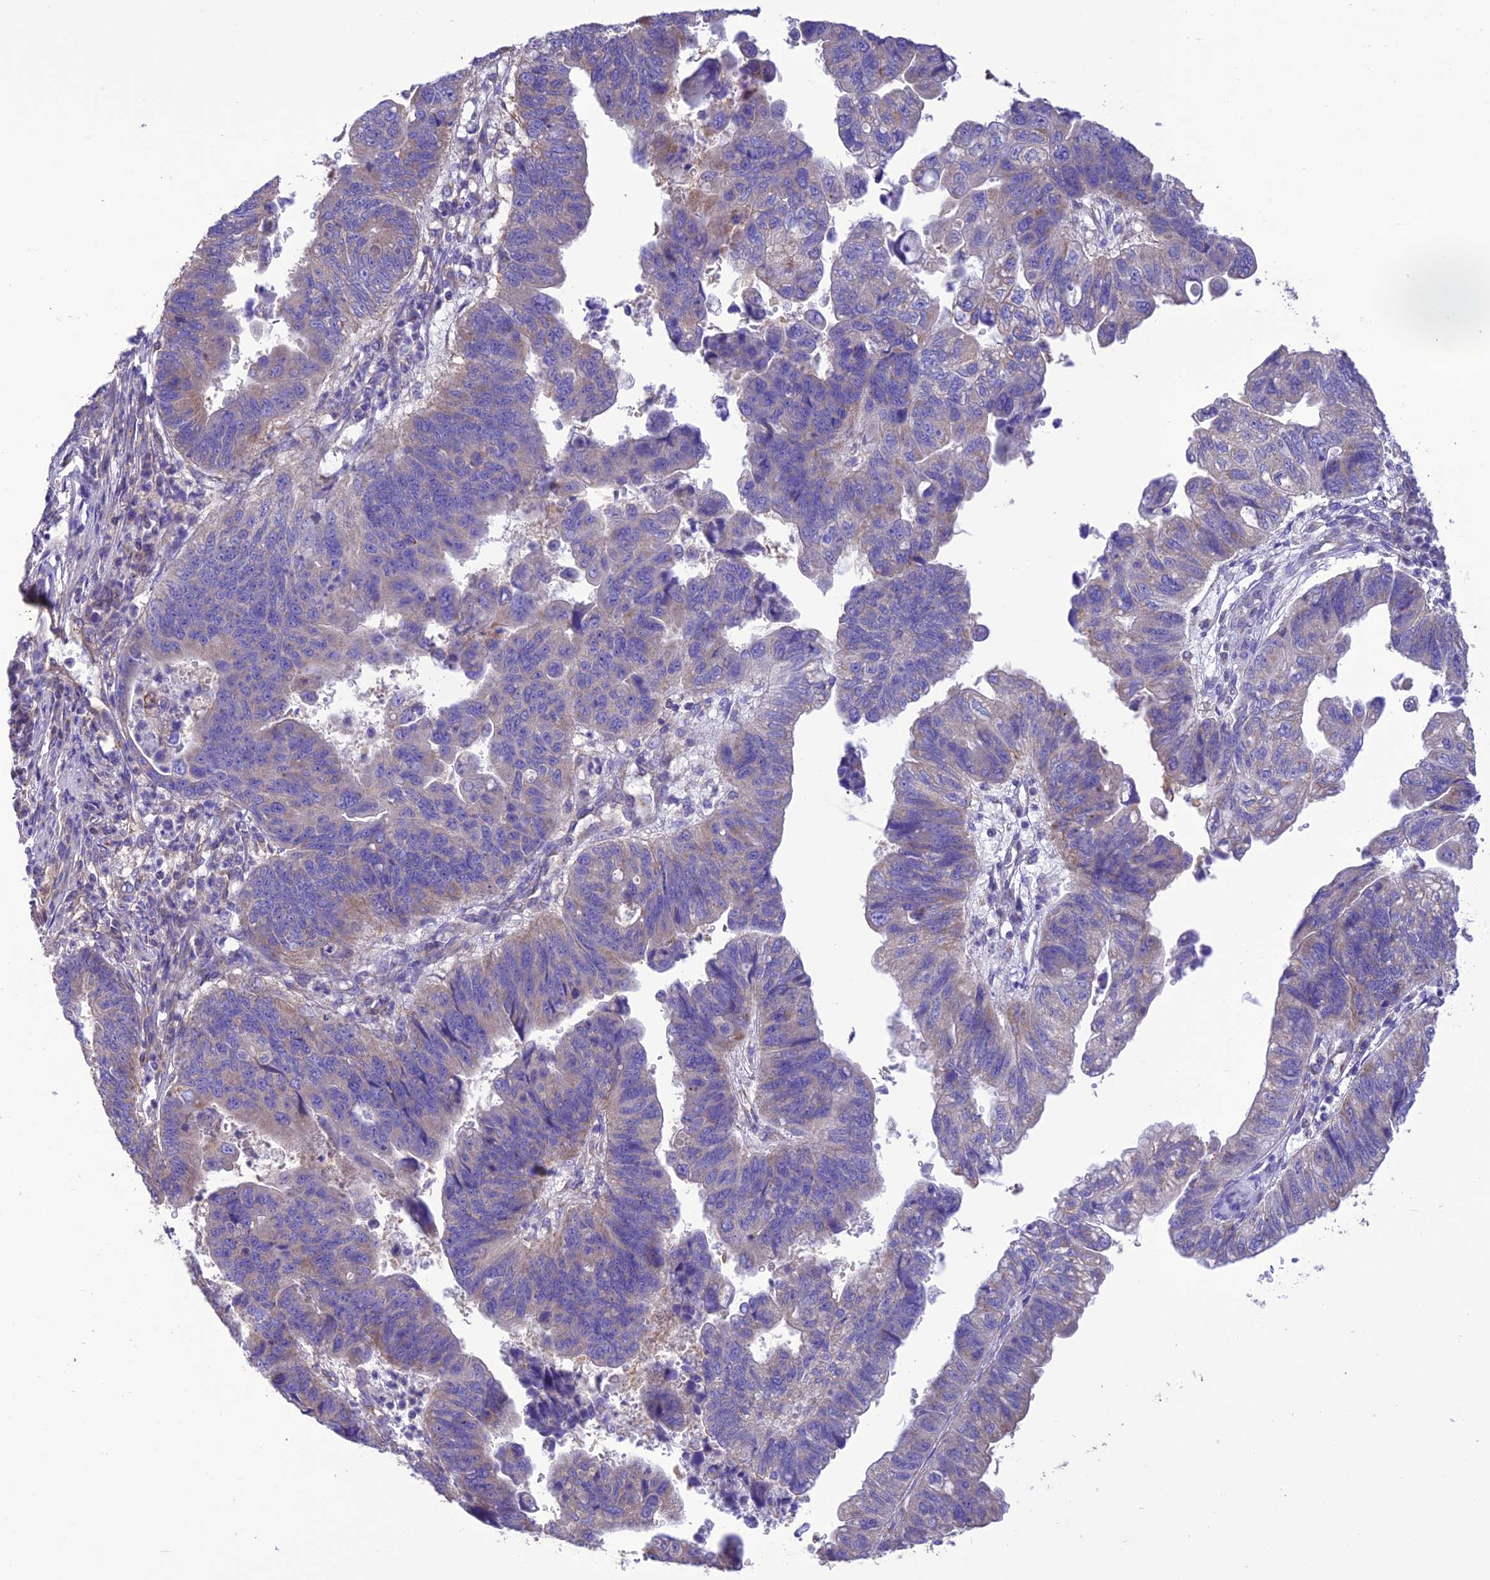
{"staining": {"intensity": "weak", "quantity": "<25%", "location": "cytoplasmic/membranous"}, "tissue": "stomach cancer", "cell_type": "Tumor cells", "image_type": "cancer", "snomed": [{"axis": "morphology", "description": "Adenocarcinoma, NOS"}, {"axis": "topography", "description": "Stomach"}], "caption": "High magnification brightfield microscopy of stomach cancer (adenocarcinoma) stained with DAB (brown) and counterstained with hematoxylin (blue): tumor cells show no significant expression.", "gene": "MAP3K12", "patient": {"sex": "male", "age": 59}}